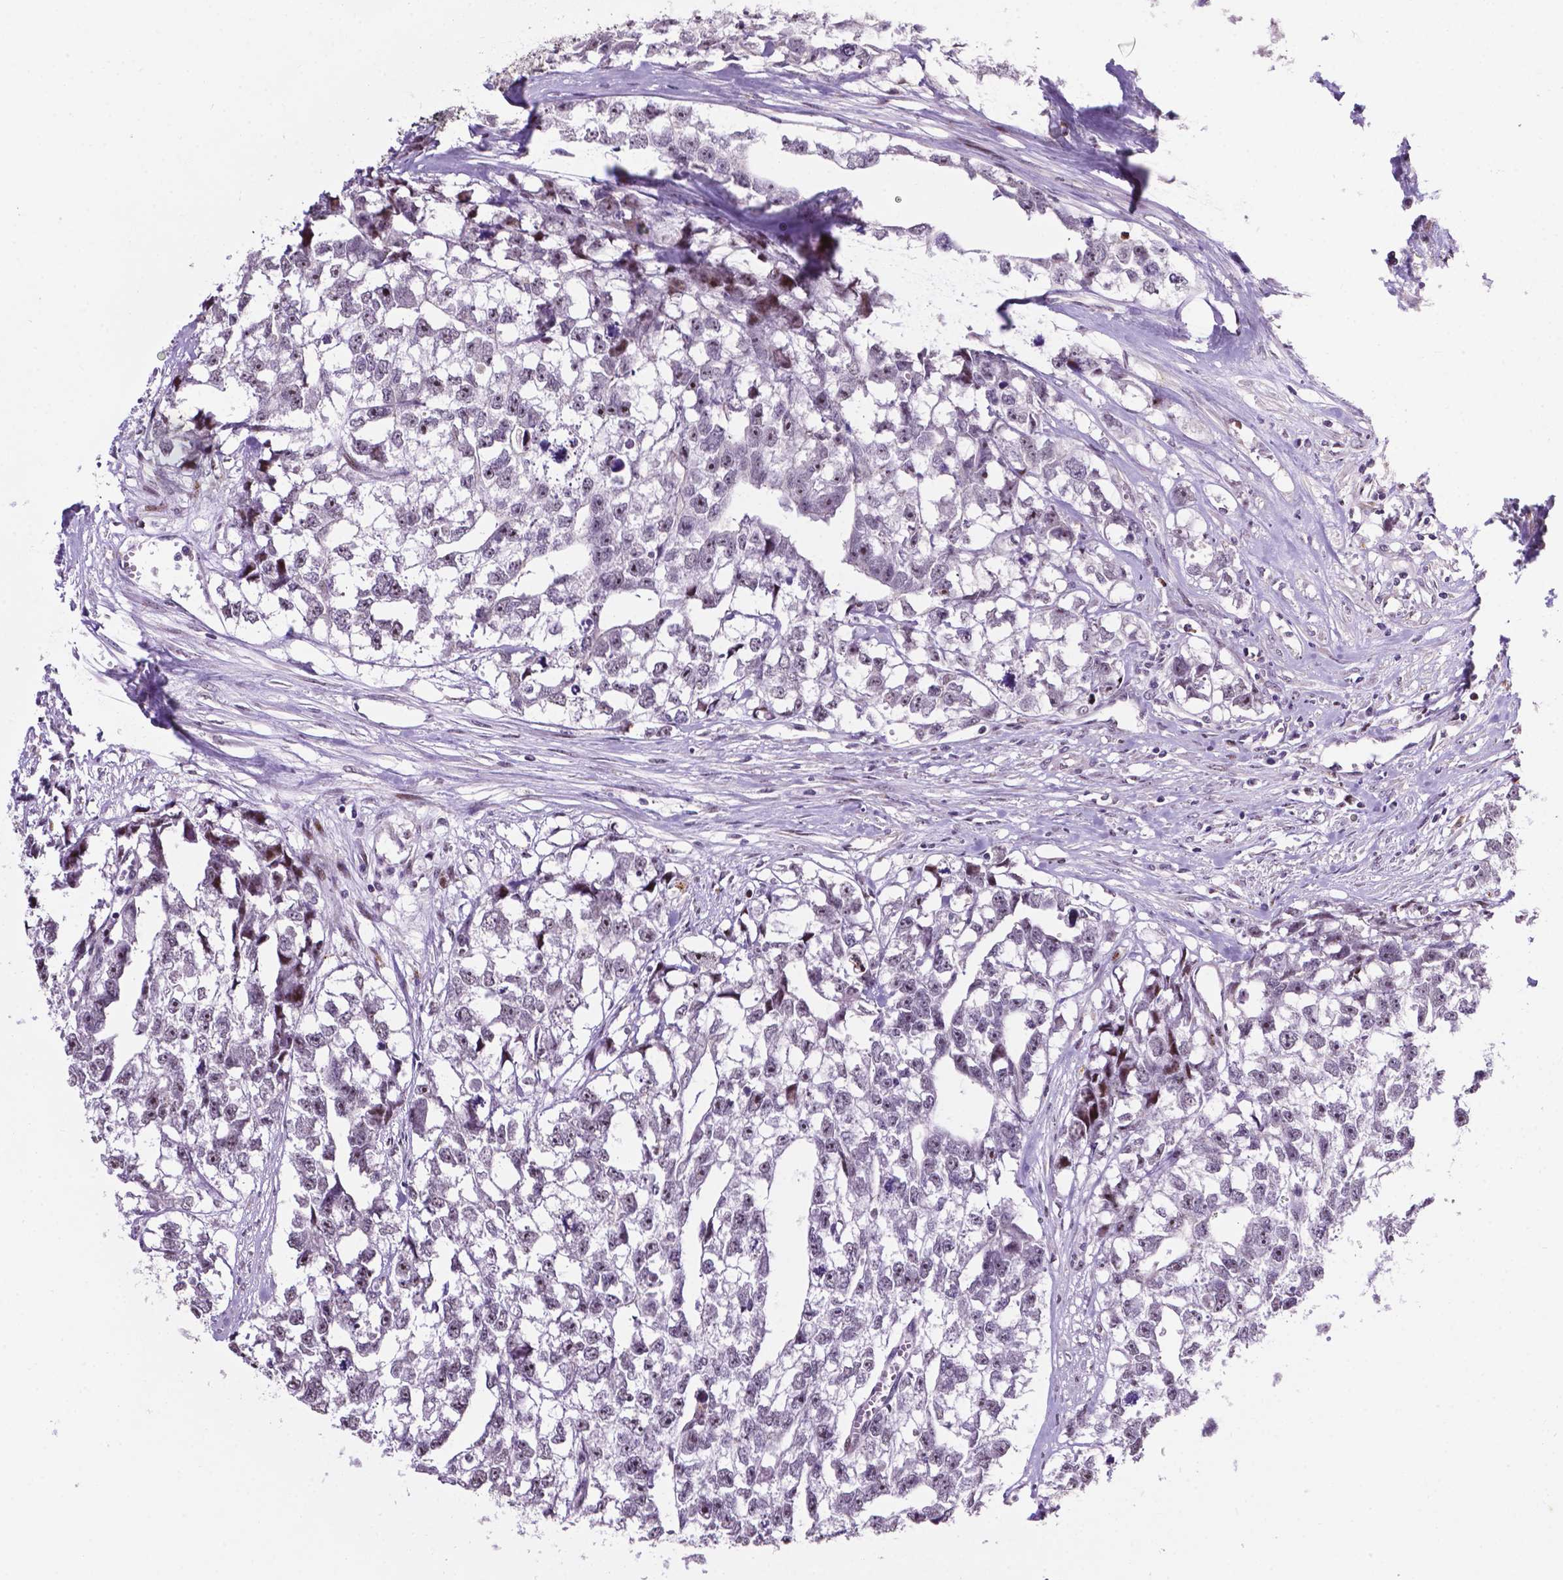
{"staining": {"intensity": "negative", "quantity": "none", "location": "none"}, "tissue": "testis cancer", "cell_type": "Tumor cells", "image_type": "cancer", "snomed": [{"axis": "morphology", "description": "Carcinoma, Embryonal, NOS"}, {"axis": "morphology", "description": "Teratoma, malignant, NOS"}, {"axis": "topography", "description": "Testis"}], "caption": "The histopathology image exhibits no staining of tumor cells in testis cancer (malignant teratoma).", "gene": "SMAD3", "patient": {"sex": "male", "age": 44}}